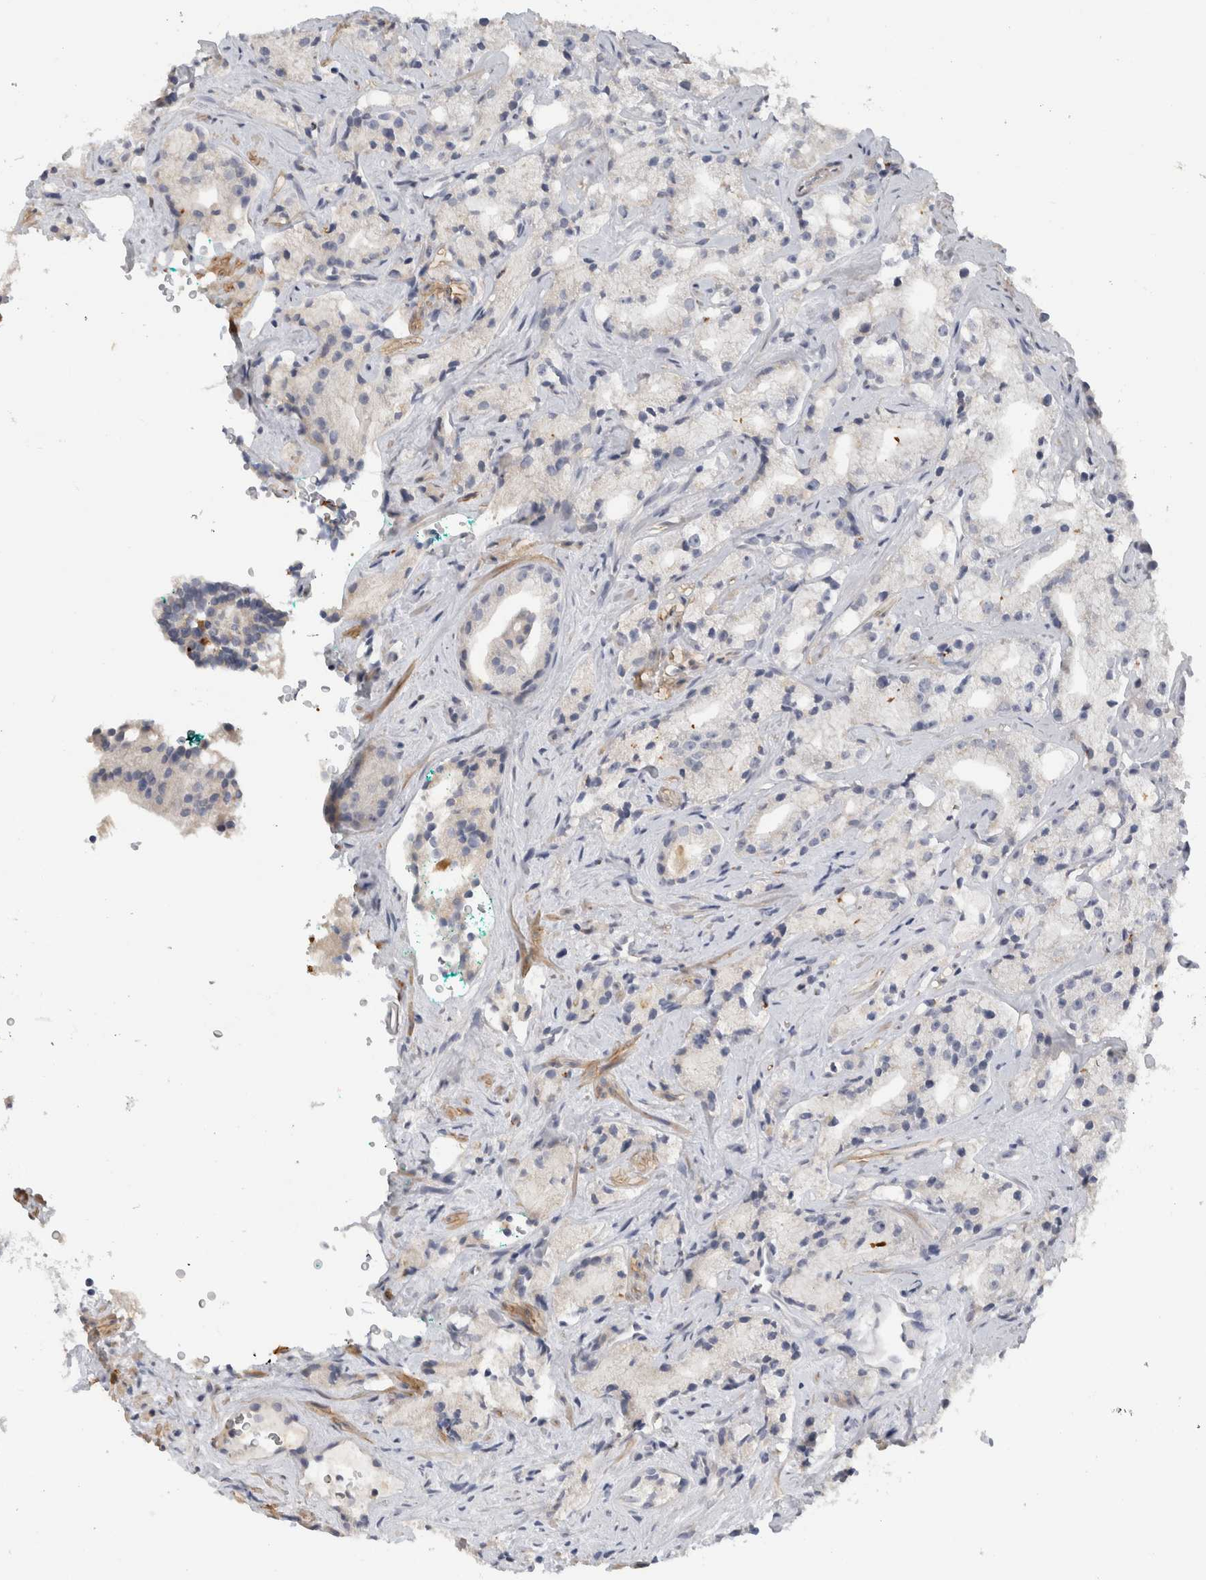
{"staining": {"intensity": "negative", "quantity": "none", "location": "none"}, "tissue": "prostate cancer", "cell_type": "Tumor cells", "image_type": "cancer", "snomed": [{"axis": "morphology", "description": "Adenocarcinoma, High grade"}, {"axis": "topography", "description": "Prostate"}], "caption": "Photomicrograph shows no protein positivity in tumor cells of prostate cancer tissue. Nuclei are stained in blue.", "gene": "MGAT1", "patient": {"sex": "male", "age": 64}}